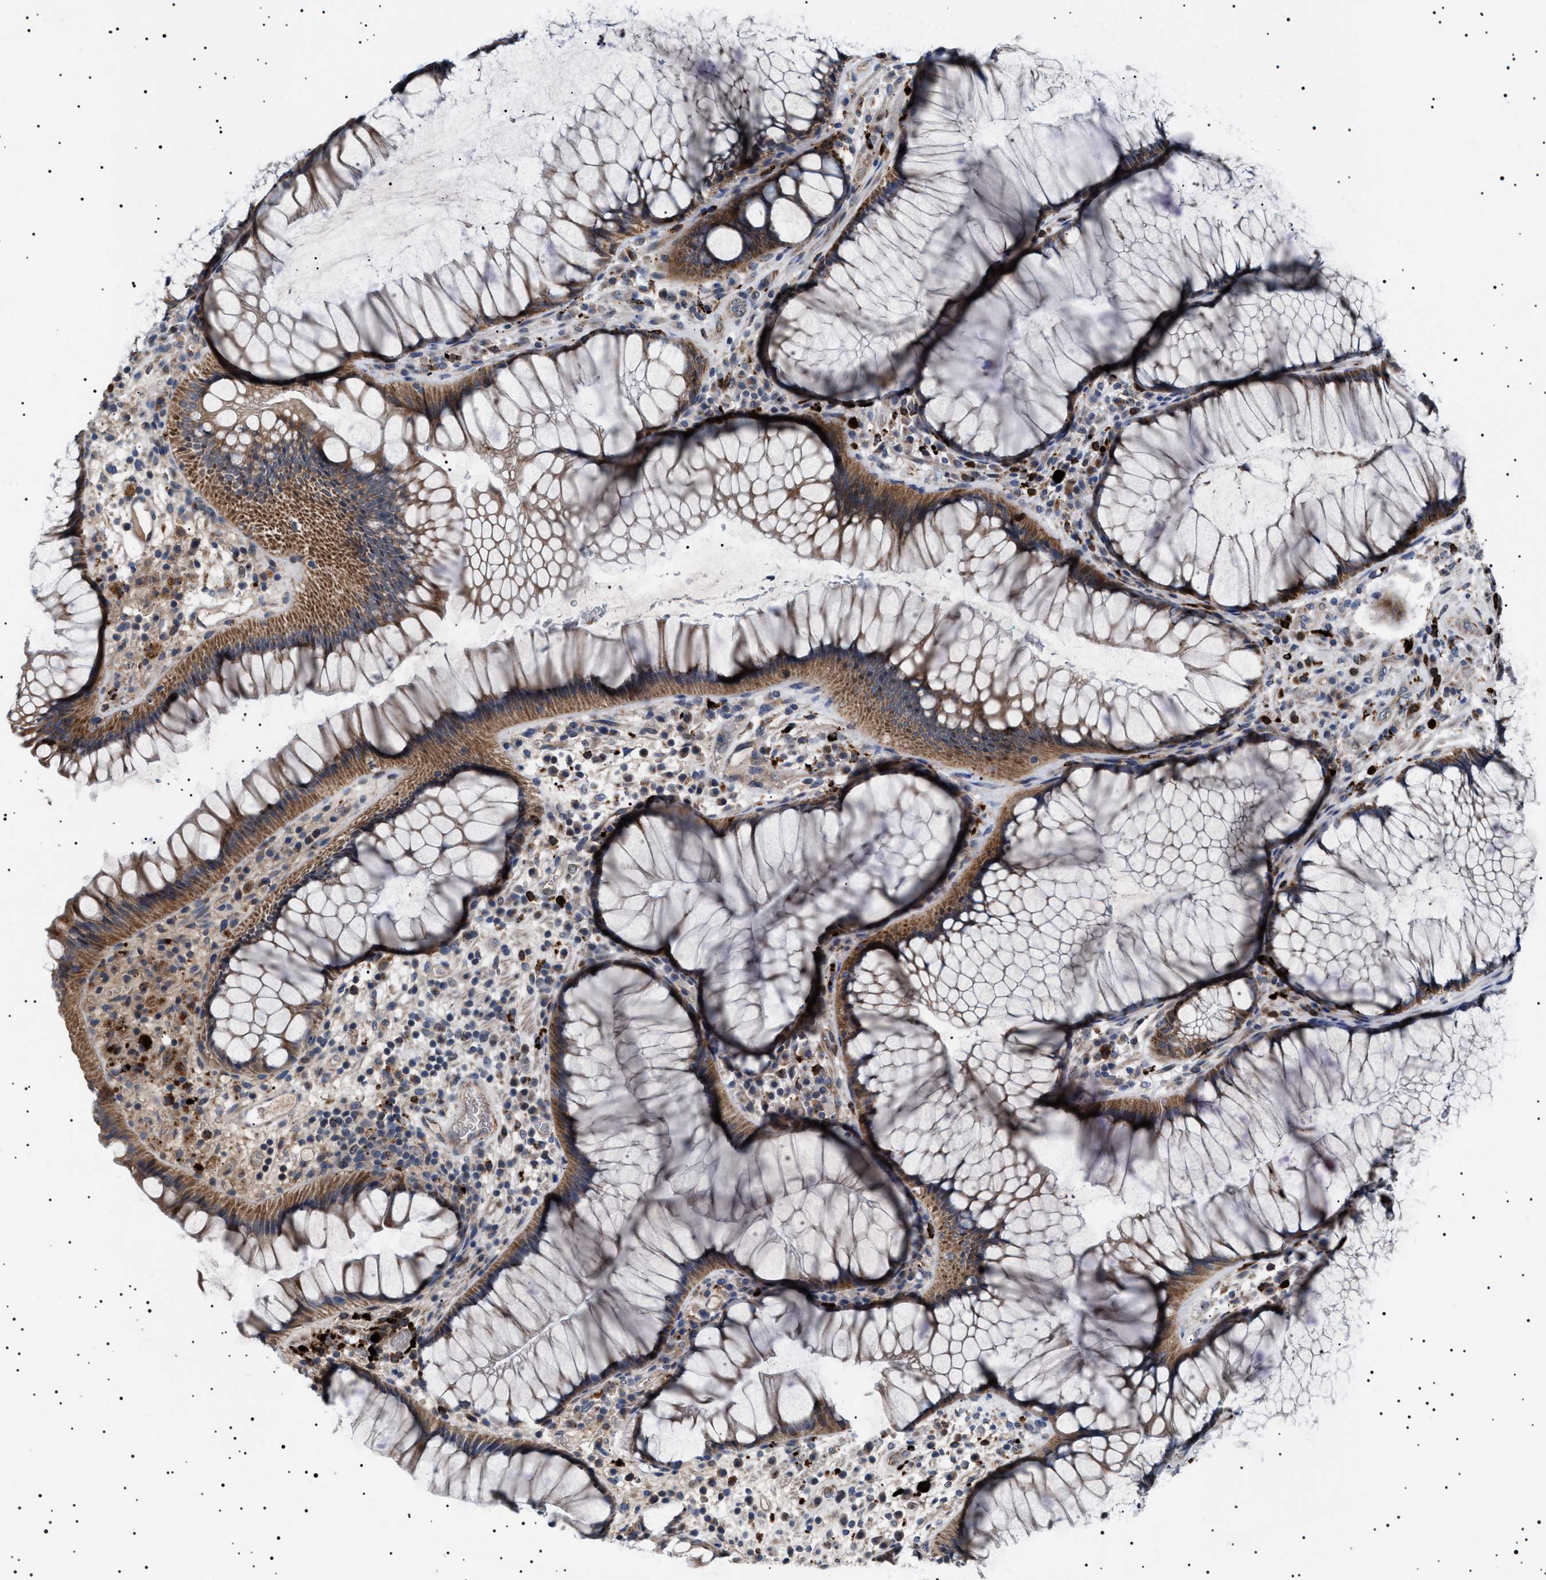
{"staining": {"intensity": "moderate", "quantity": ">75%", "location": "cytoplasmic/membranous"}, "tissue": "rectum", "cell_type": "Glandular cells", "image_type": "normal", "snomed": [{"axis": "morphology", "description": "Normal tissue, NOS"}, {"axis": "topography", "description": "Rectum"}], "caption": "Immunohistochemical staining of benign rectum reveals medium levels of moderate cytoplasmic/membranous staining in about >75% of glandular cells. Nuclei are stained in blue.", "gene": "PTRH1", "patient": {"sex": "male", "age": 51}}